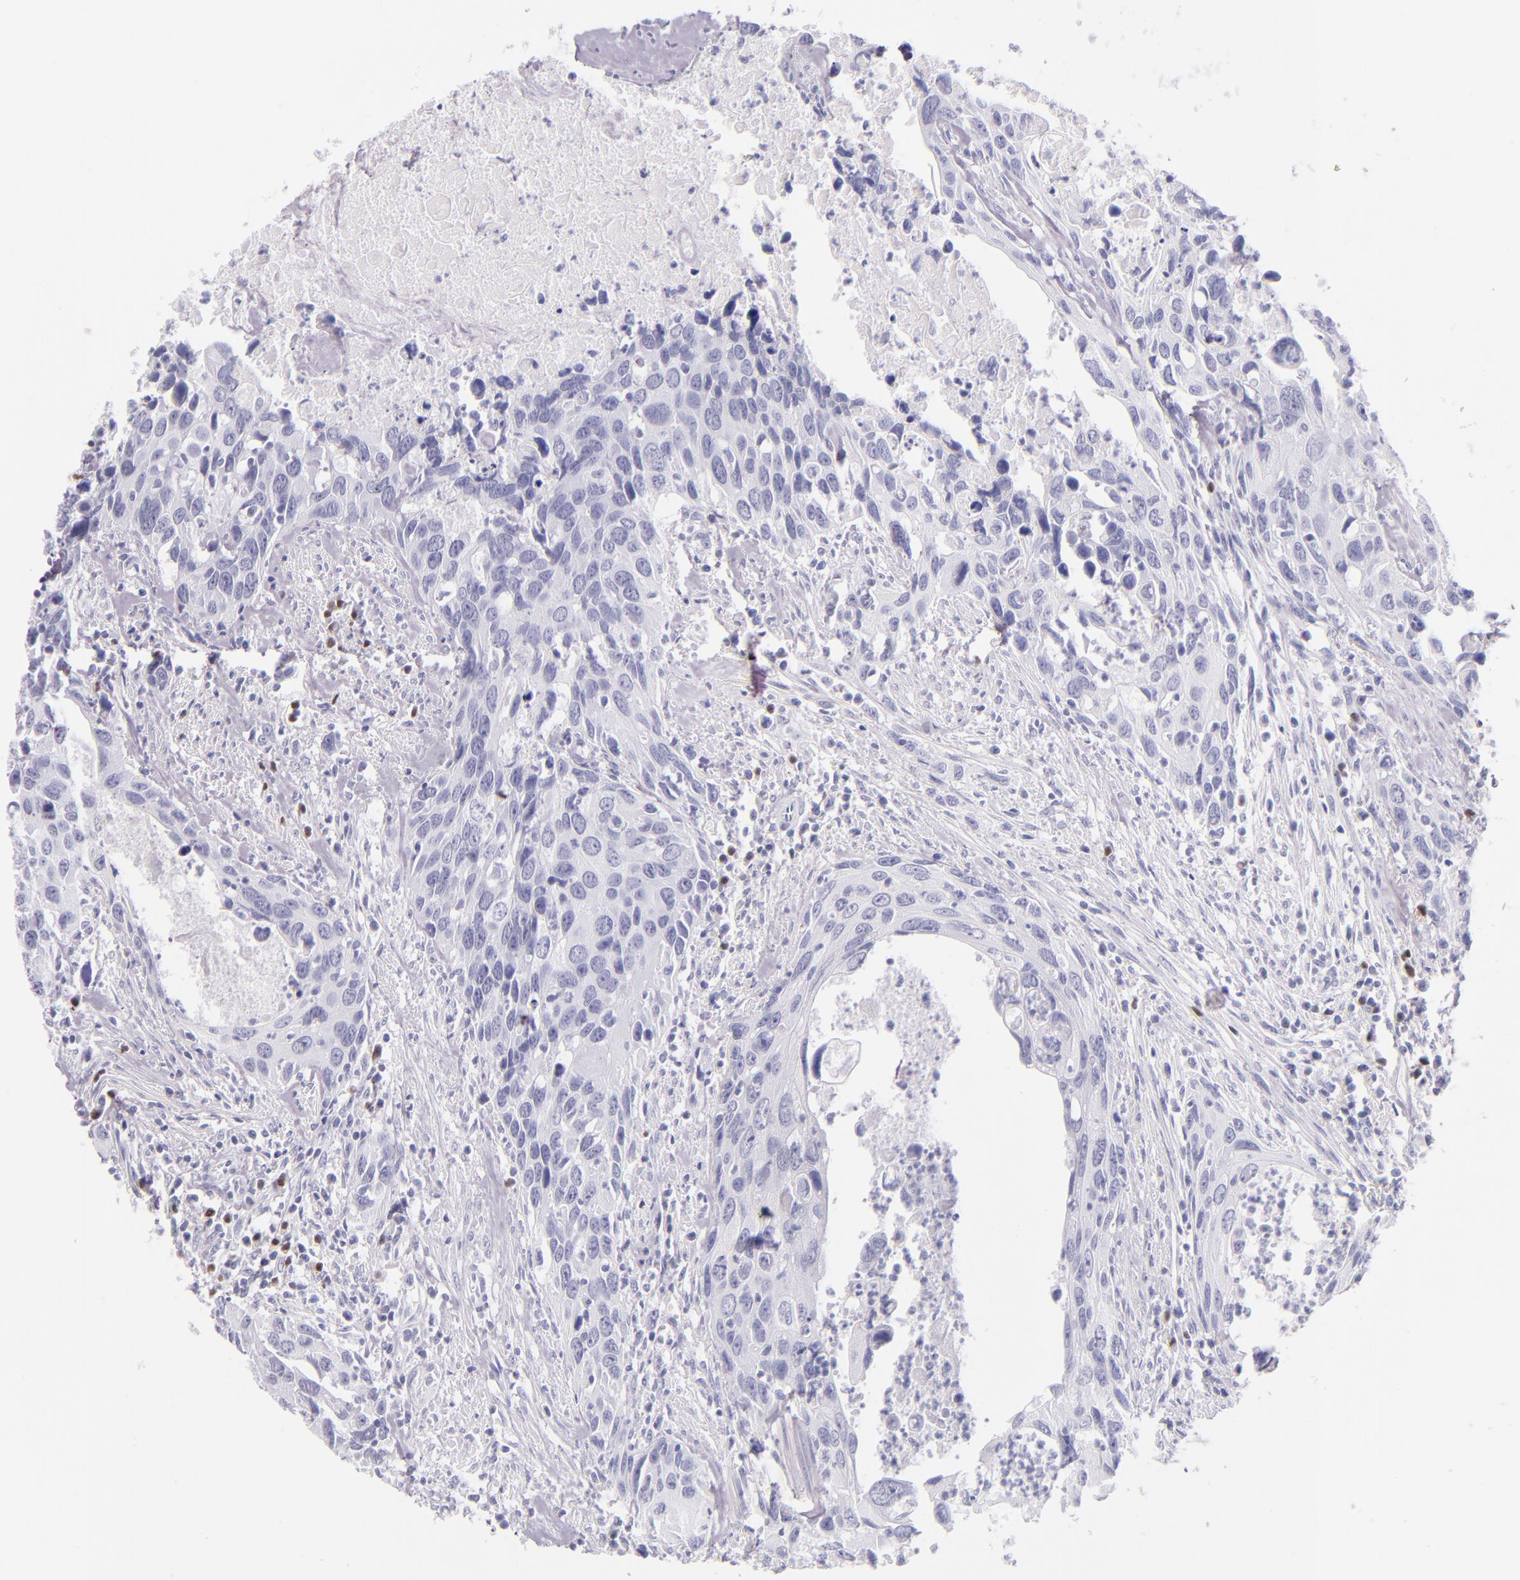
{"staining": {"intensity": "negative", "quantity": "none", "location": "none"}, "tissue": "urothelial cancer", "cell_type": "Tumor cells", "image_type": "cancer", "snomed": [{"axis": "morphology", "description": "Urothelial carcinoma, High grade"}, {"axis": "topography", "description": "Urinary bladder"}], "caption": "Urothelial carcinoma (high-grade) was stained to show a protein in brown. There is no significant staining in tumor cells.", "gene": "IRF4", "patient": {"sex": "male", "age": 71}}